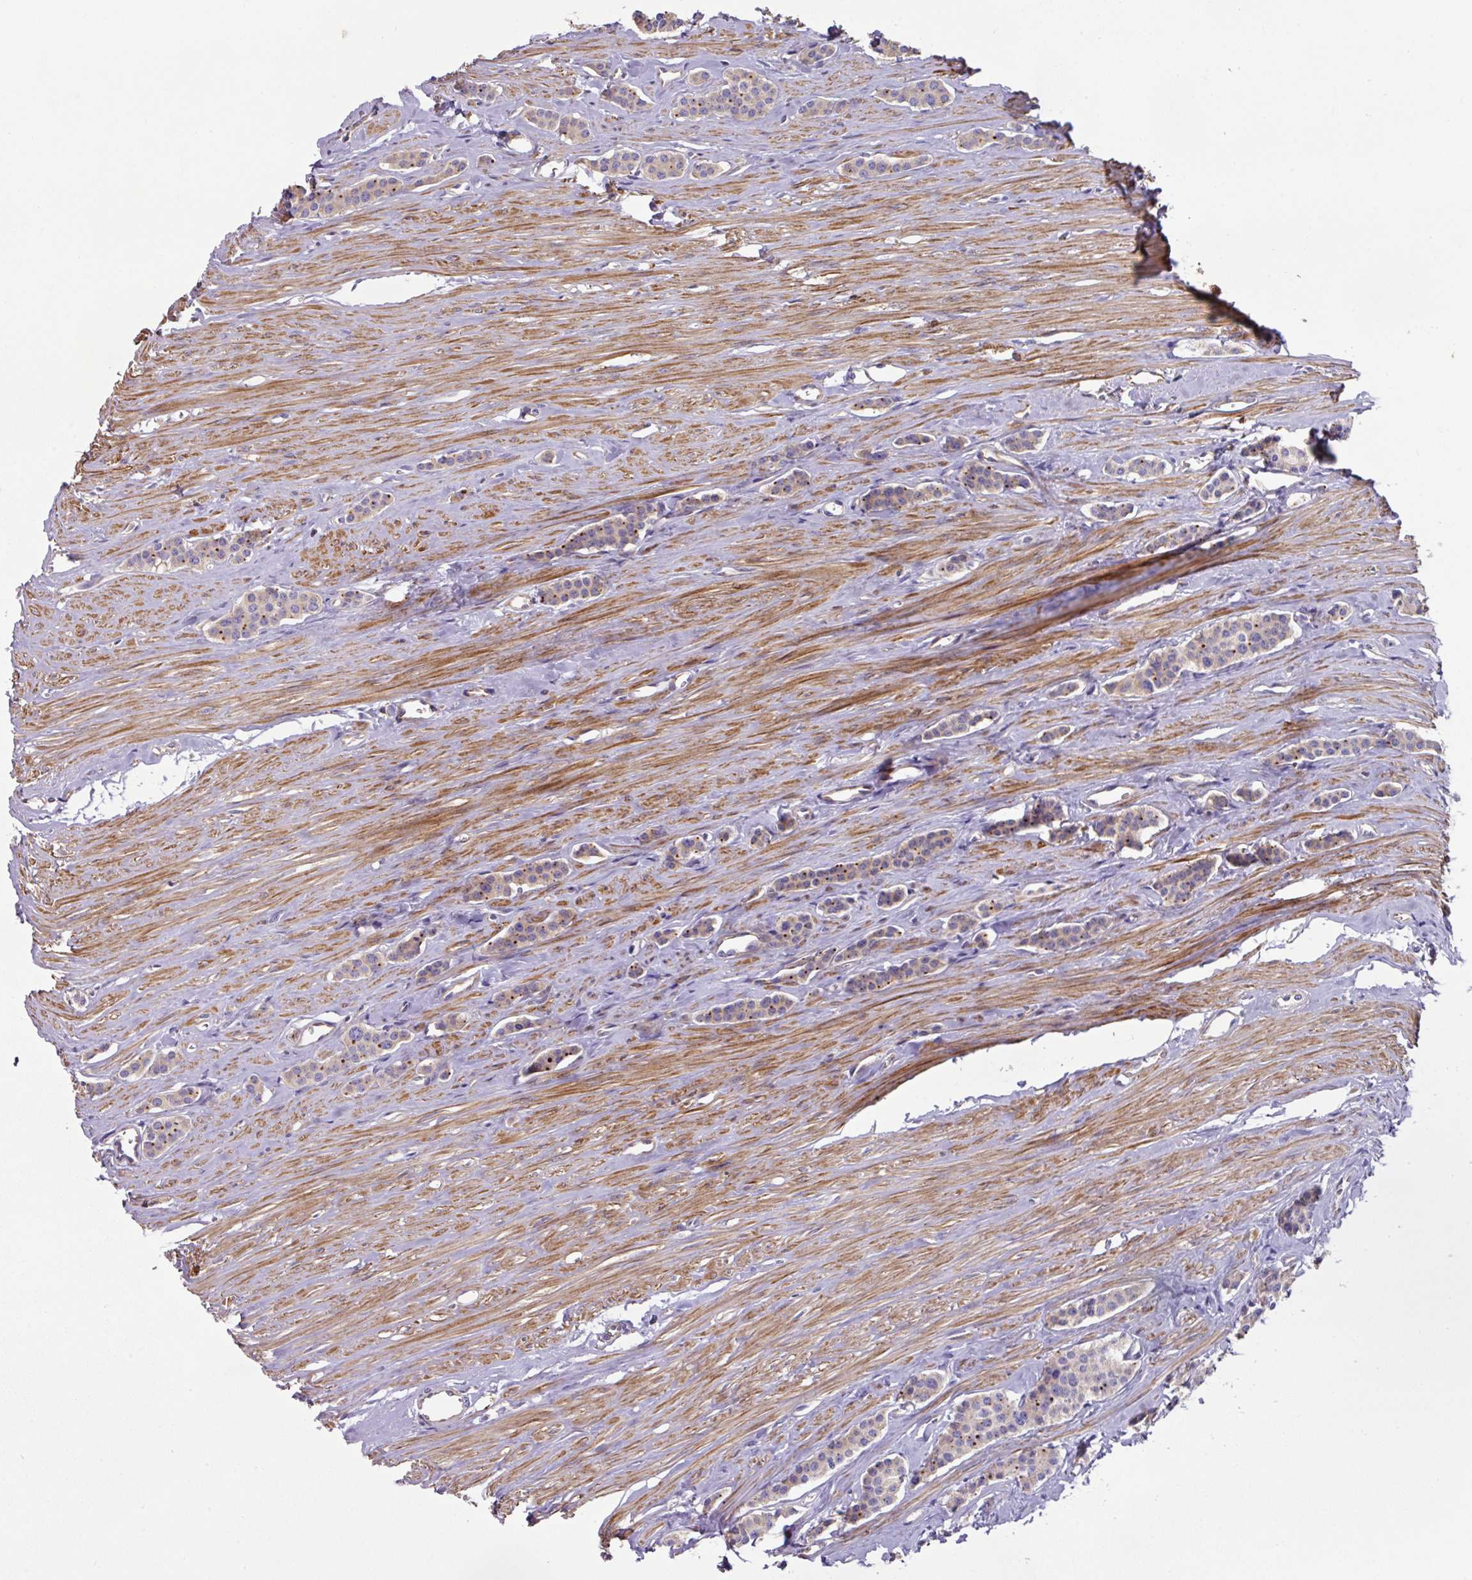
{"staining": {"intensity": "weak", "quantity": "<25%", "location": "cytoplasmic/membranous"}, "tissue": "carcinoid", "cell_type": "Tumor cells", "image_type": "cancer", "snomed": [{"axis": "morphology", "description": "Carcinoid, malignant, NOS"}, {"axis": "topography", "description": "Small intestine"}], "caption": "Photomicrograph shows no significant protein expression in tumor cells of malignant carcinoid.", "gene": "MRRF", "patient": {"sex": "male", "age": 60}}